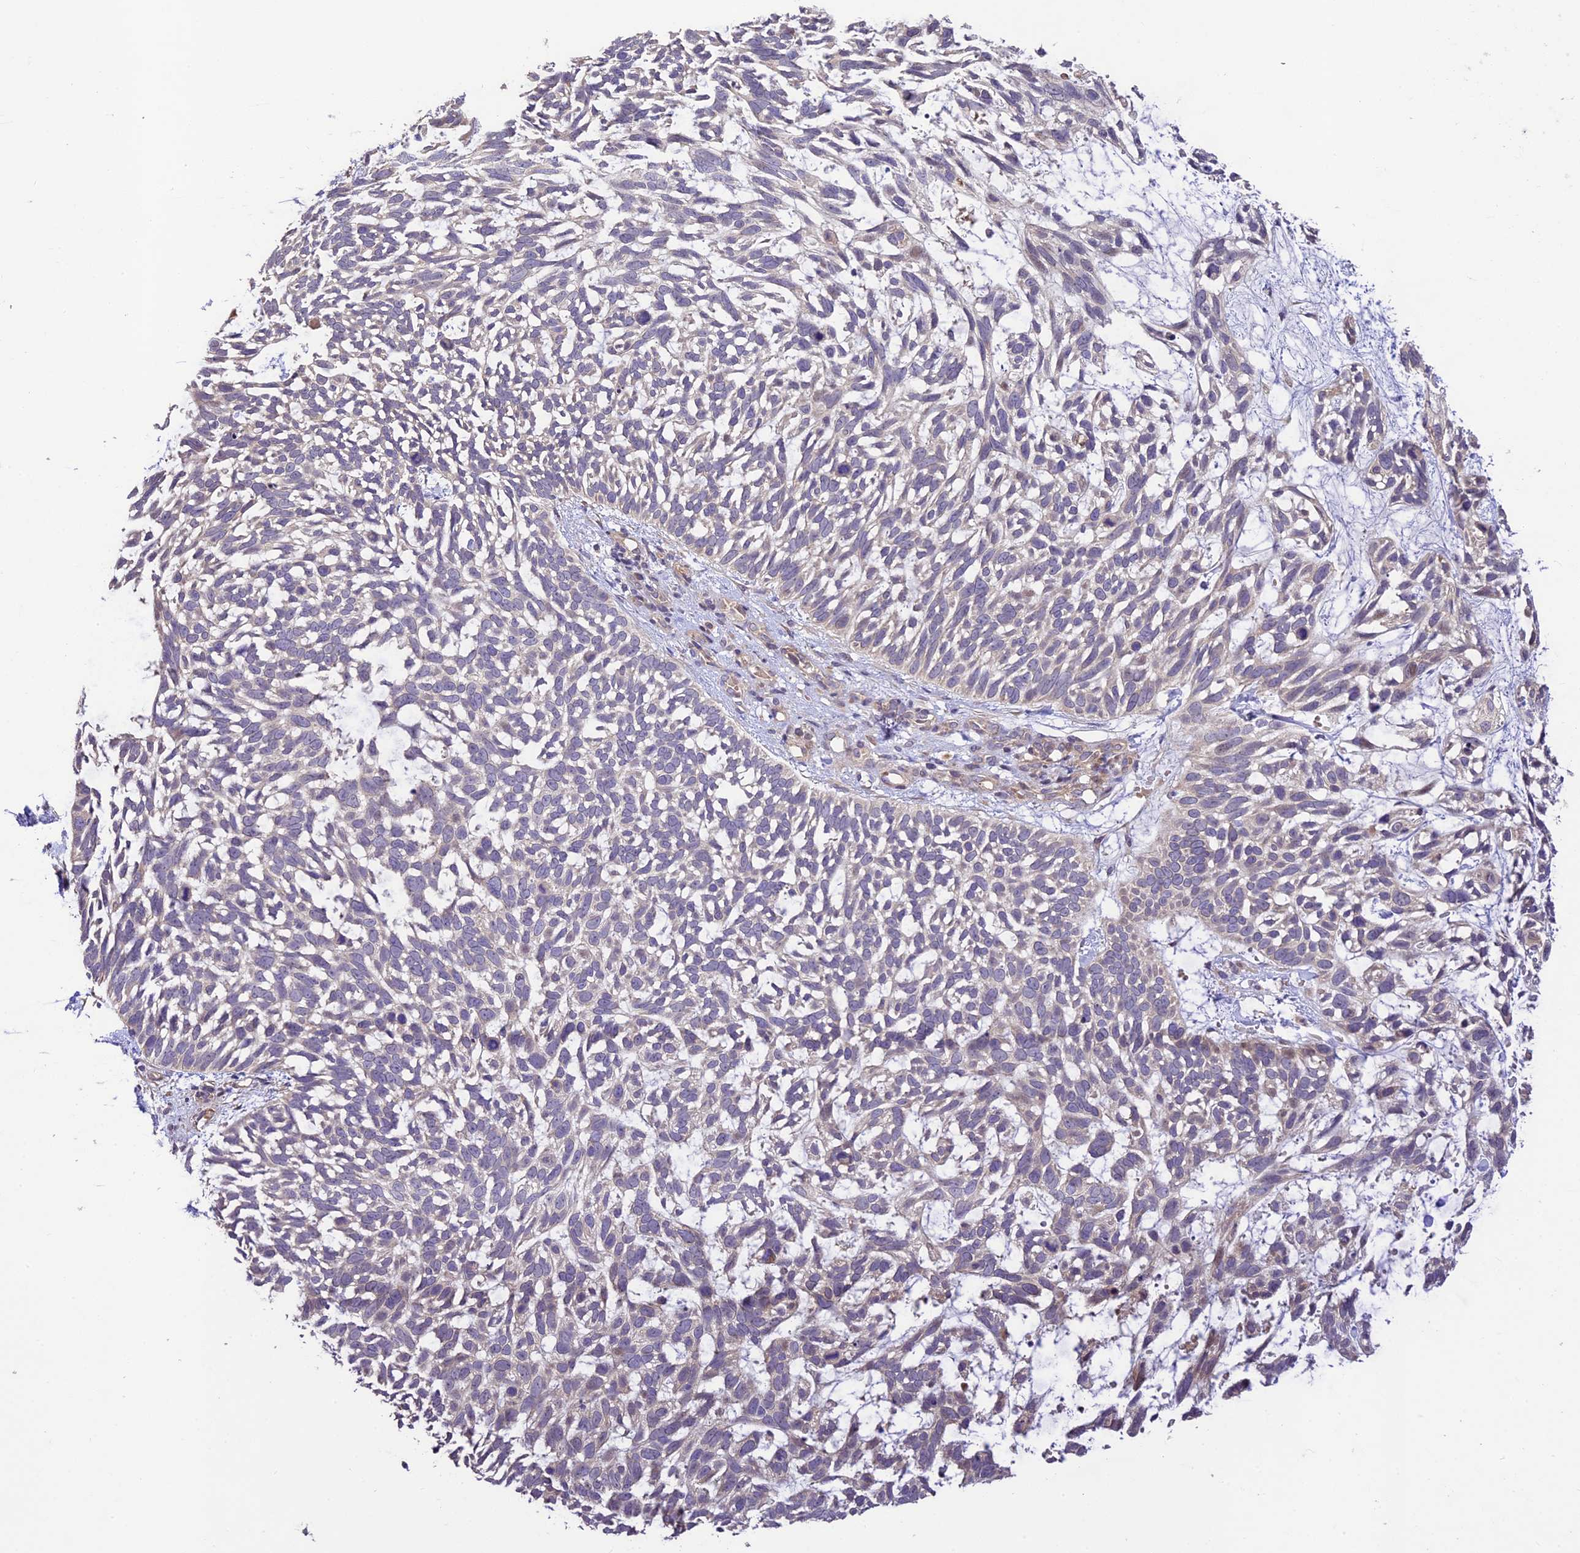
{"staining": {"intensity": "weak", "quantity": "<25%", "location": "cytoplasmic/membranous"}, "tissue": "skin cancer", "cell_type": "Tumor cells", "image_type": "cancer", "snomed": [{"axis": "morphology", "description": "Basal cell carcinoma"}, {"axis": "topography", "description": "Skin"}], "caption": "Basal cell carcinoma (skin) was stained to show a protein in brown. There is no significant staining in tumor cells.", "gene": "DGKH", "patient": {"sex": "male", "age": 88}}